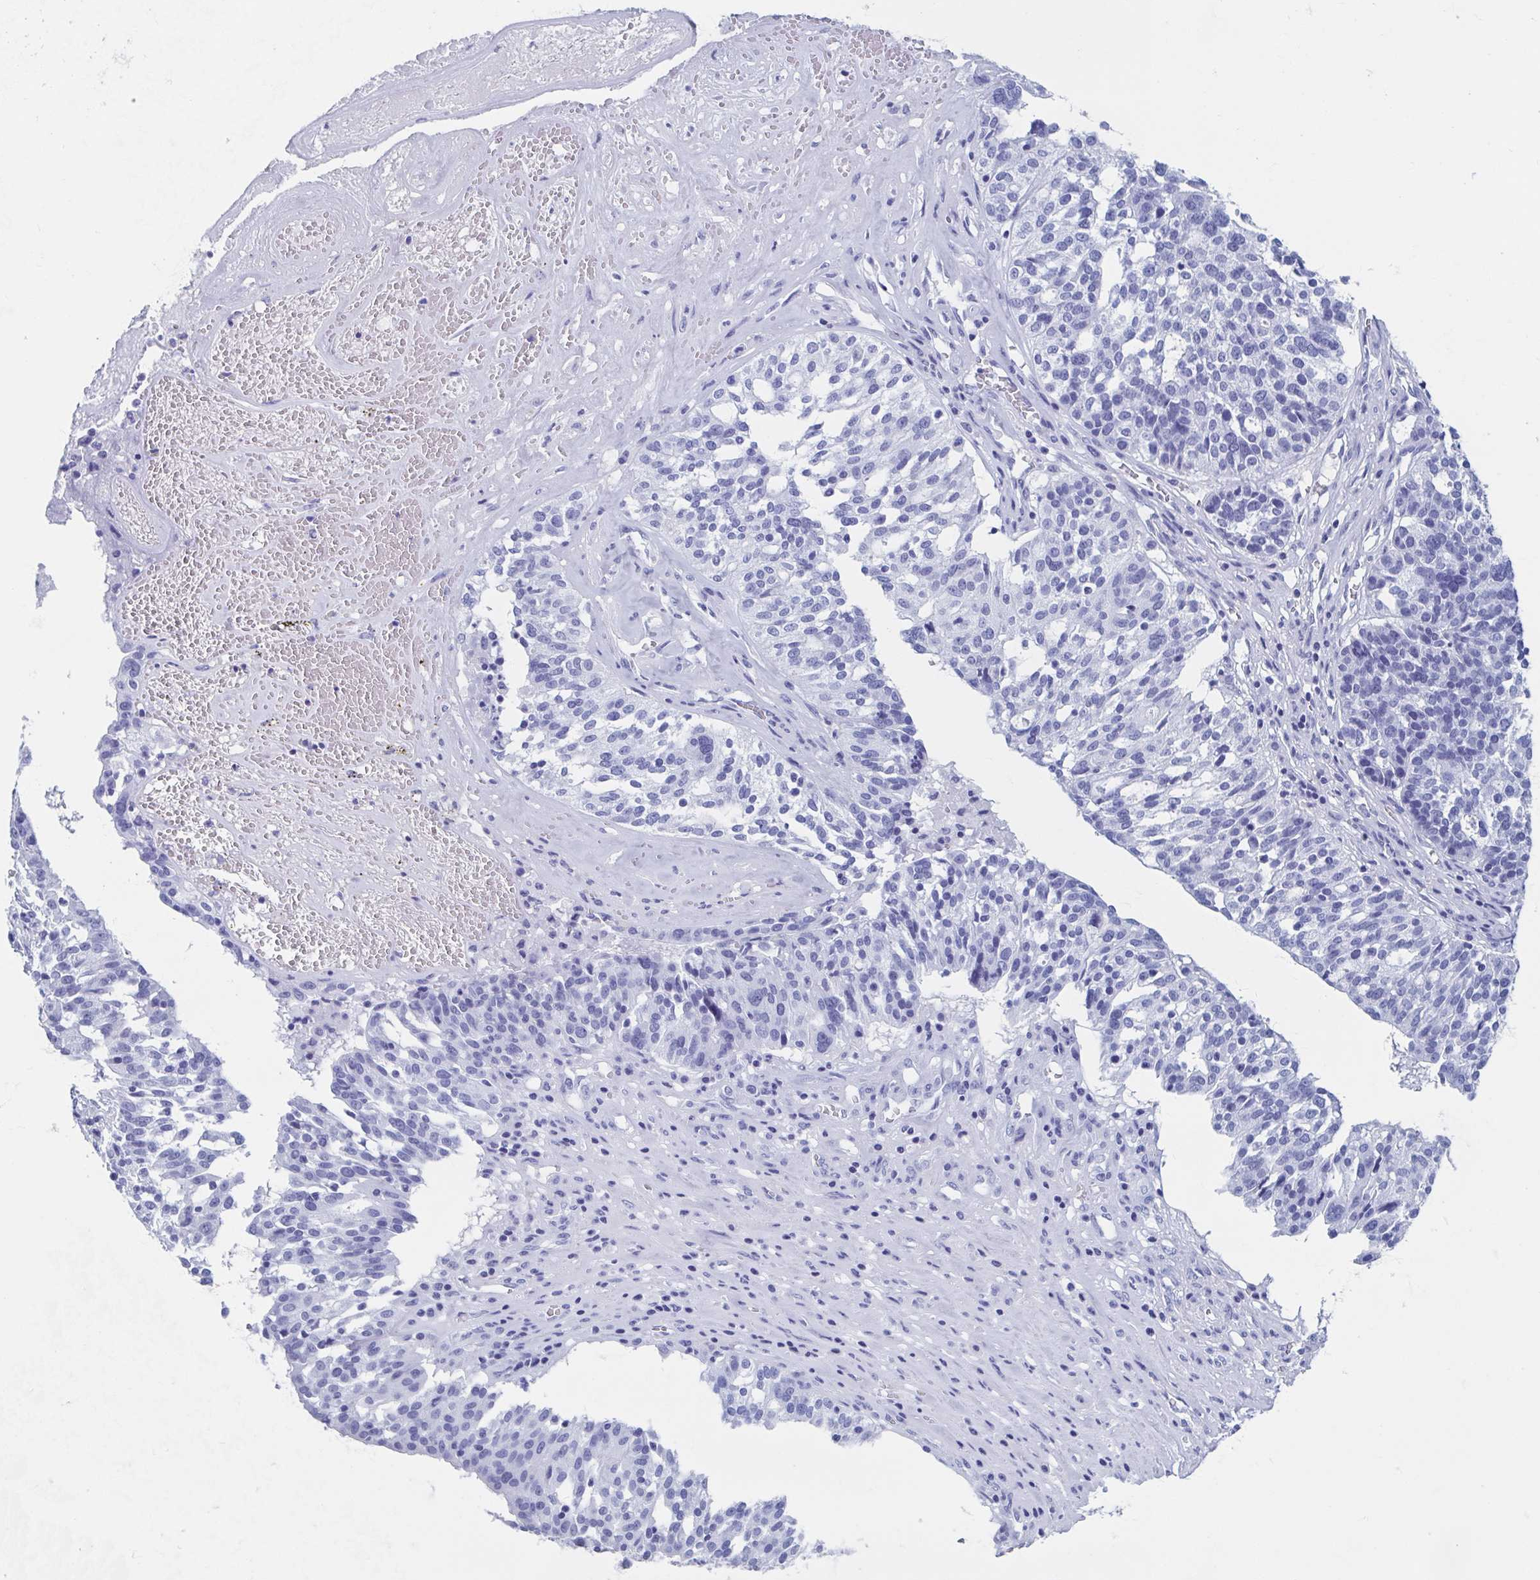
{"staining": {"intensity": "negative", "quantity": "none", "location": "none"}, "tissue": "ovarian cancer", "cell_type": "Tumor cells", "image_type": "cancer", "snomed": [{"axis": "morphology", "description": "Cystadenocarcinoma, serous, NOS"}, {"axis": "topography", "description": "Ovary"}], "caption": "Tumor cells are negative for brown protein staining in ovarian cancer (serous cystadenocarcinoma).", "gene": "HDGFL1", "patient": {"sex": "female", "age": 59}}